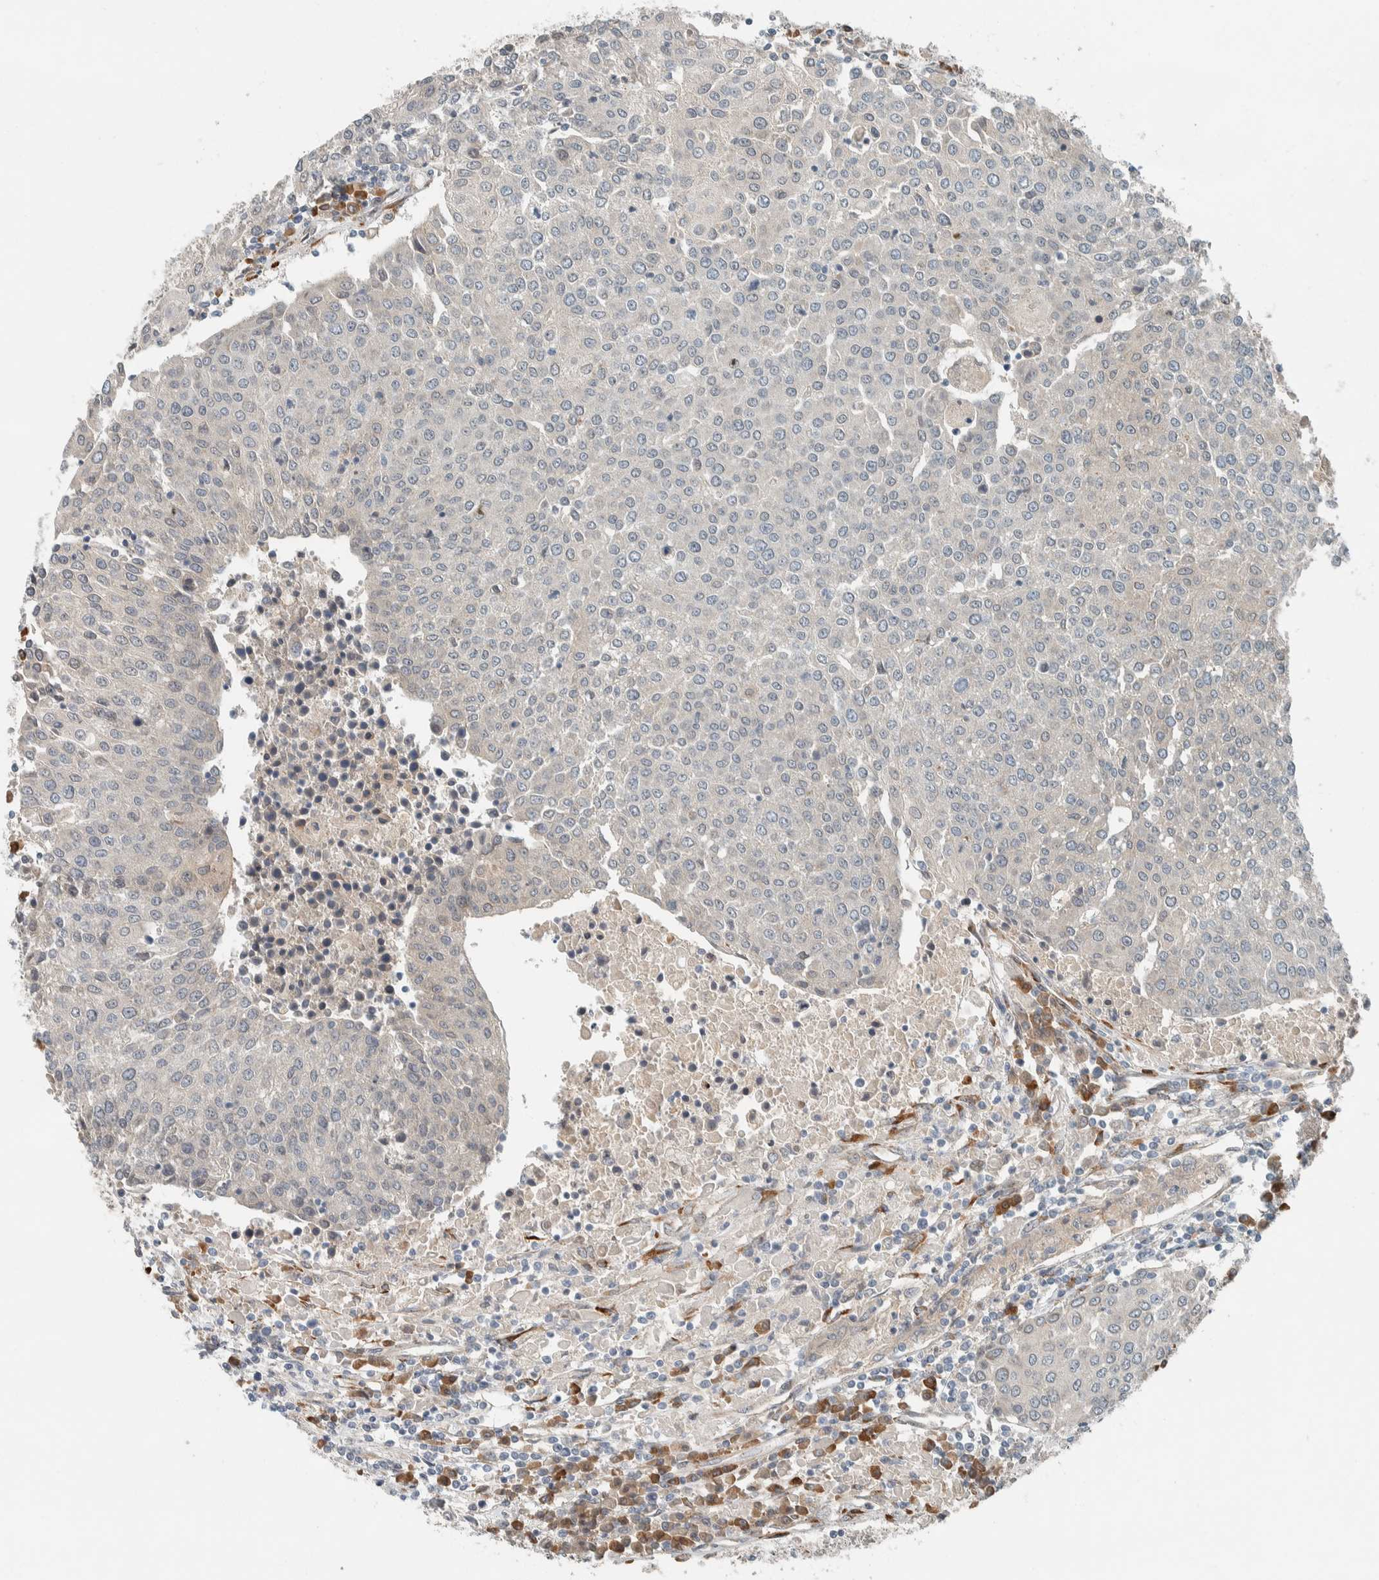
{"staining": {"intensity": "negative", "quantity": "none", "location": "none"}, "tissue": "urothelial cancer", "cell_type": "Tumor cells", "image_type": "cancer", "snomed": [{"axis": "morphology", "description": "Urothelial carcinoma, High grade"}, {"axis": "topography", "description": "Urinary bladder"}], "caption": "Immunohistochemistry micrograph of neoplastic tissue: urothelial cancer stained with DAB (3,3'-diaminobenzidine) reveals no significant protein staining in tumor cells.", "gene": "CTBP2", "patient": {"sex": "female", "age": 85}}